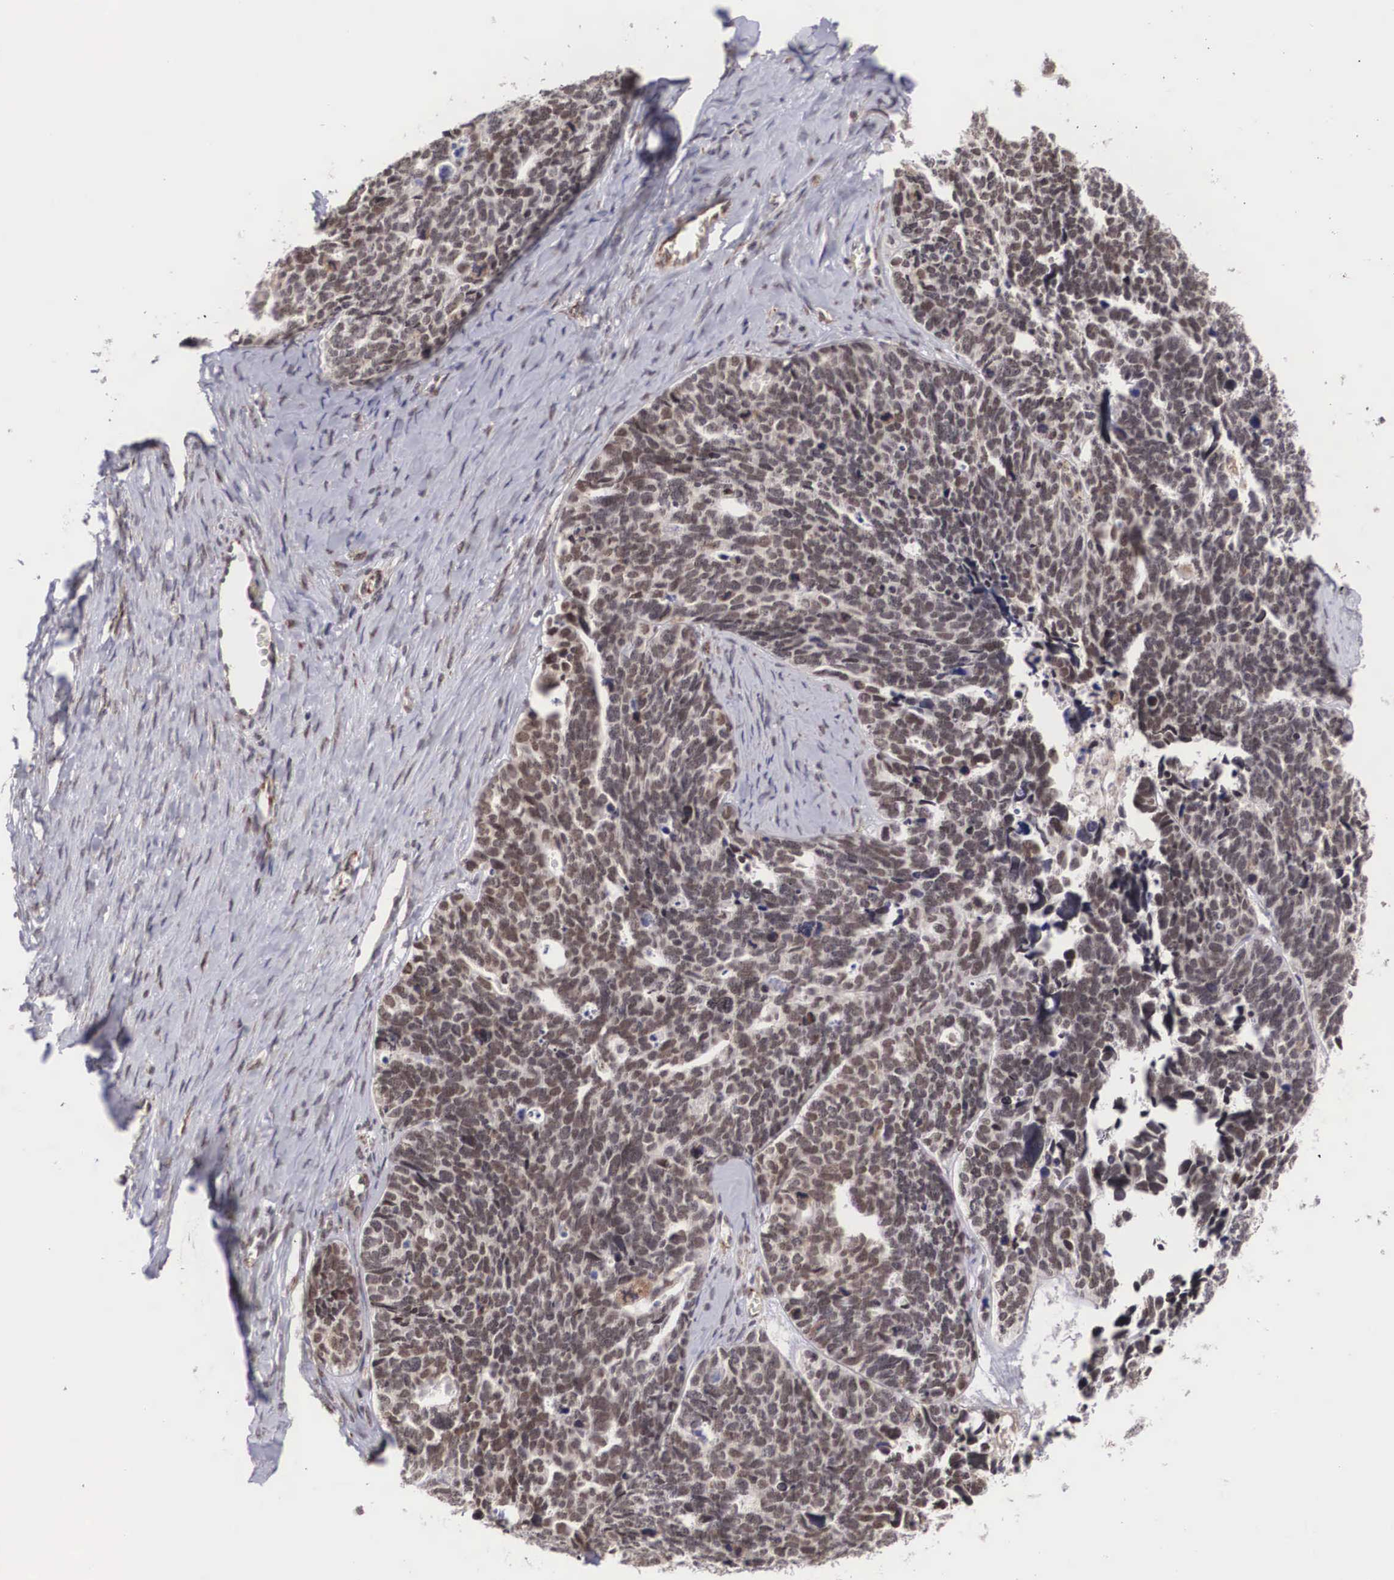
{"staining": {"intensity": "weak", "quantity": ">75%", "location": "nuclear"}, "tissue": "ovarian cancer", "cell_type": "Tumor cells", "image_type": "cancer", "snomed": [{"axis": "morphology", "description": "Cystadenocarcinoma, serous, NOS"}, {"axis": "topography", "description": "Ovary"}], "caption": "Approximately >75% of tumor cells in human ovarian cancer (serous cystadenocarcinoma) demonstrate weak nuclear protein positivity as visualized by brown immunohistochemical staining.", "gene": "MORC2", "patient": {"sex": "female", "age": 77}}